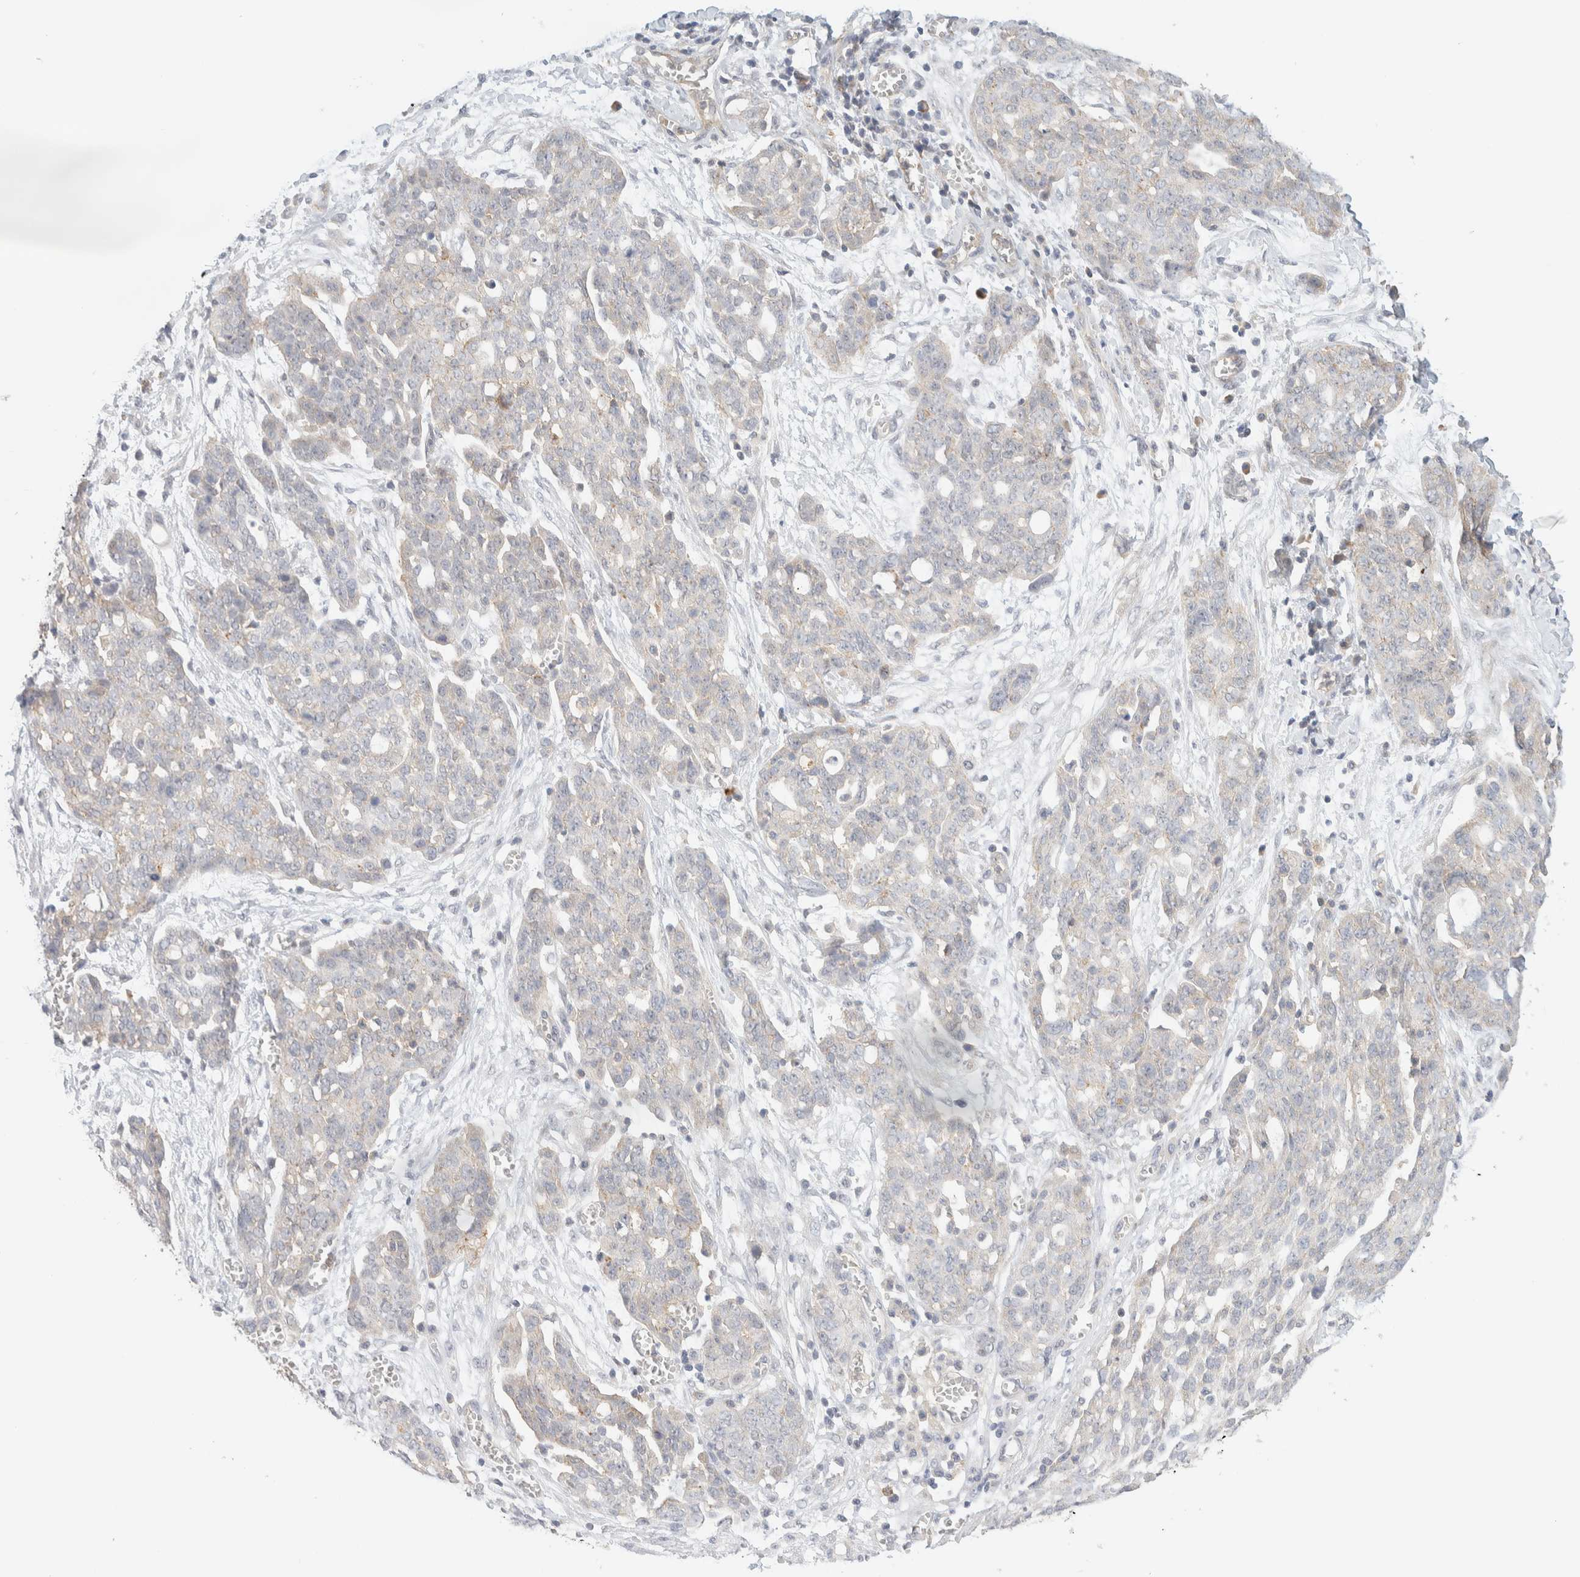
{"staining": {"intensity": "negative", "quantity": "none", "location": "none"}, "tissue": "ovarian cancer", "cell_type": "Tumor cells", "image_type": "cancer", "snomed": [{"axis": "morphology", "description": "Cystadenocarcinoma, serous, NOS"}, {"axis": "topography", "description": "Soft tissue"}, {"axis": "topography", "description": "Ovary"}], "caption": "Immunohistochemistry of serous cystadenocarcinoma (ovarian) exhibits no positivity in tumor cells.", "gene": "TBC1D8B", "patient": {"sex": "female", "age": 57}}